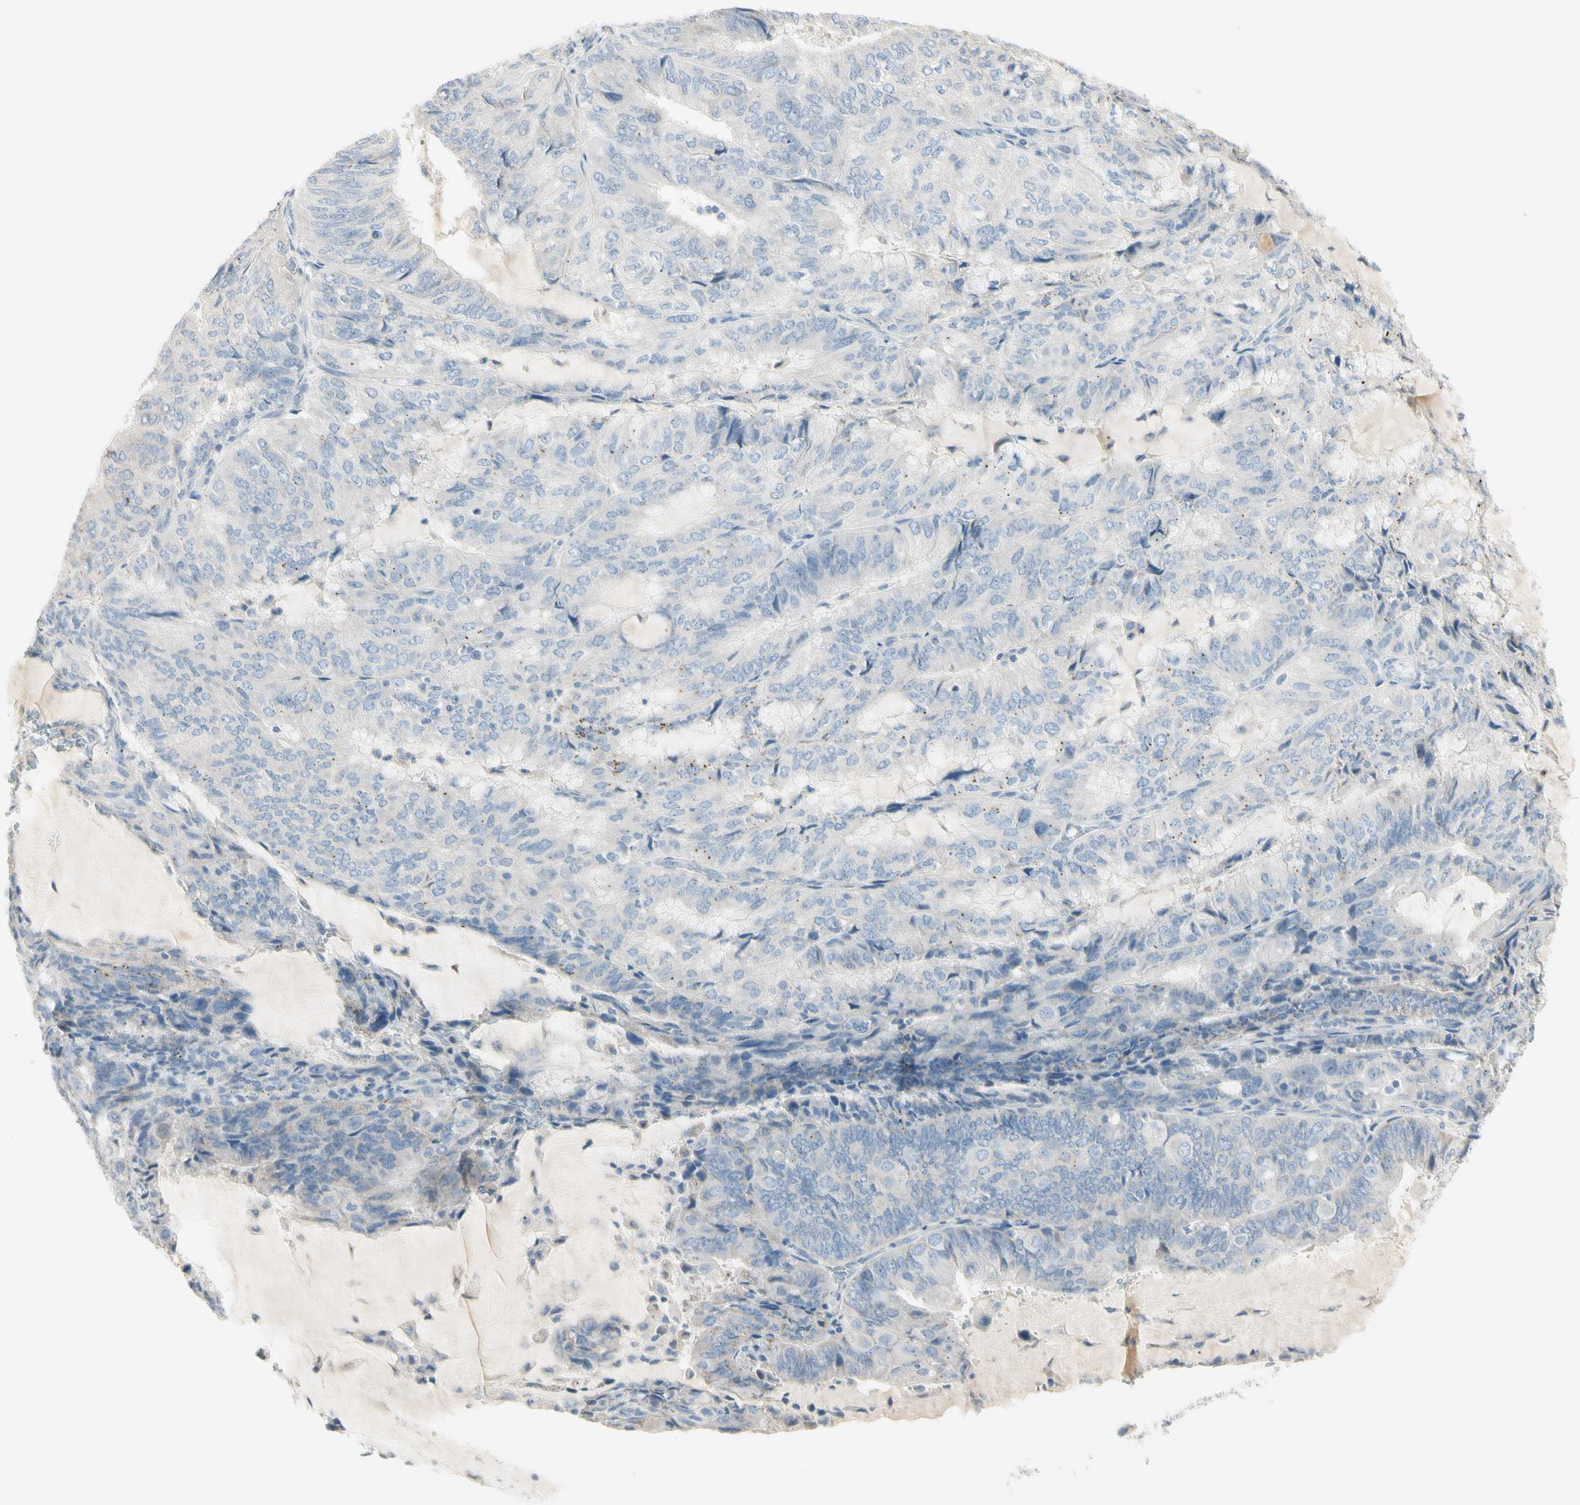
{"staining": {"intensity": "strong", "quantity": "<25%", "location": "cytoplasmic/membranous"}, "tissue": "endometrial cancer", "cell_type": "Tumor cells", "image_type": "cancer", "snomed": [{"axis": "morphology", "description": "Adenocarcinoma, NOS"}, {"axis": "topography", "description": "Endometrium"}], "caption": "Immunohistochemical staining of endometrial cancer (adenocarcinoma) exhibits medium levels of strong cytoplasmic/membranous staining in approximately <25% of tumor cells.", "gene": "ALDH18A1", "patient": {"sex": "female", "age": 81}}